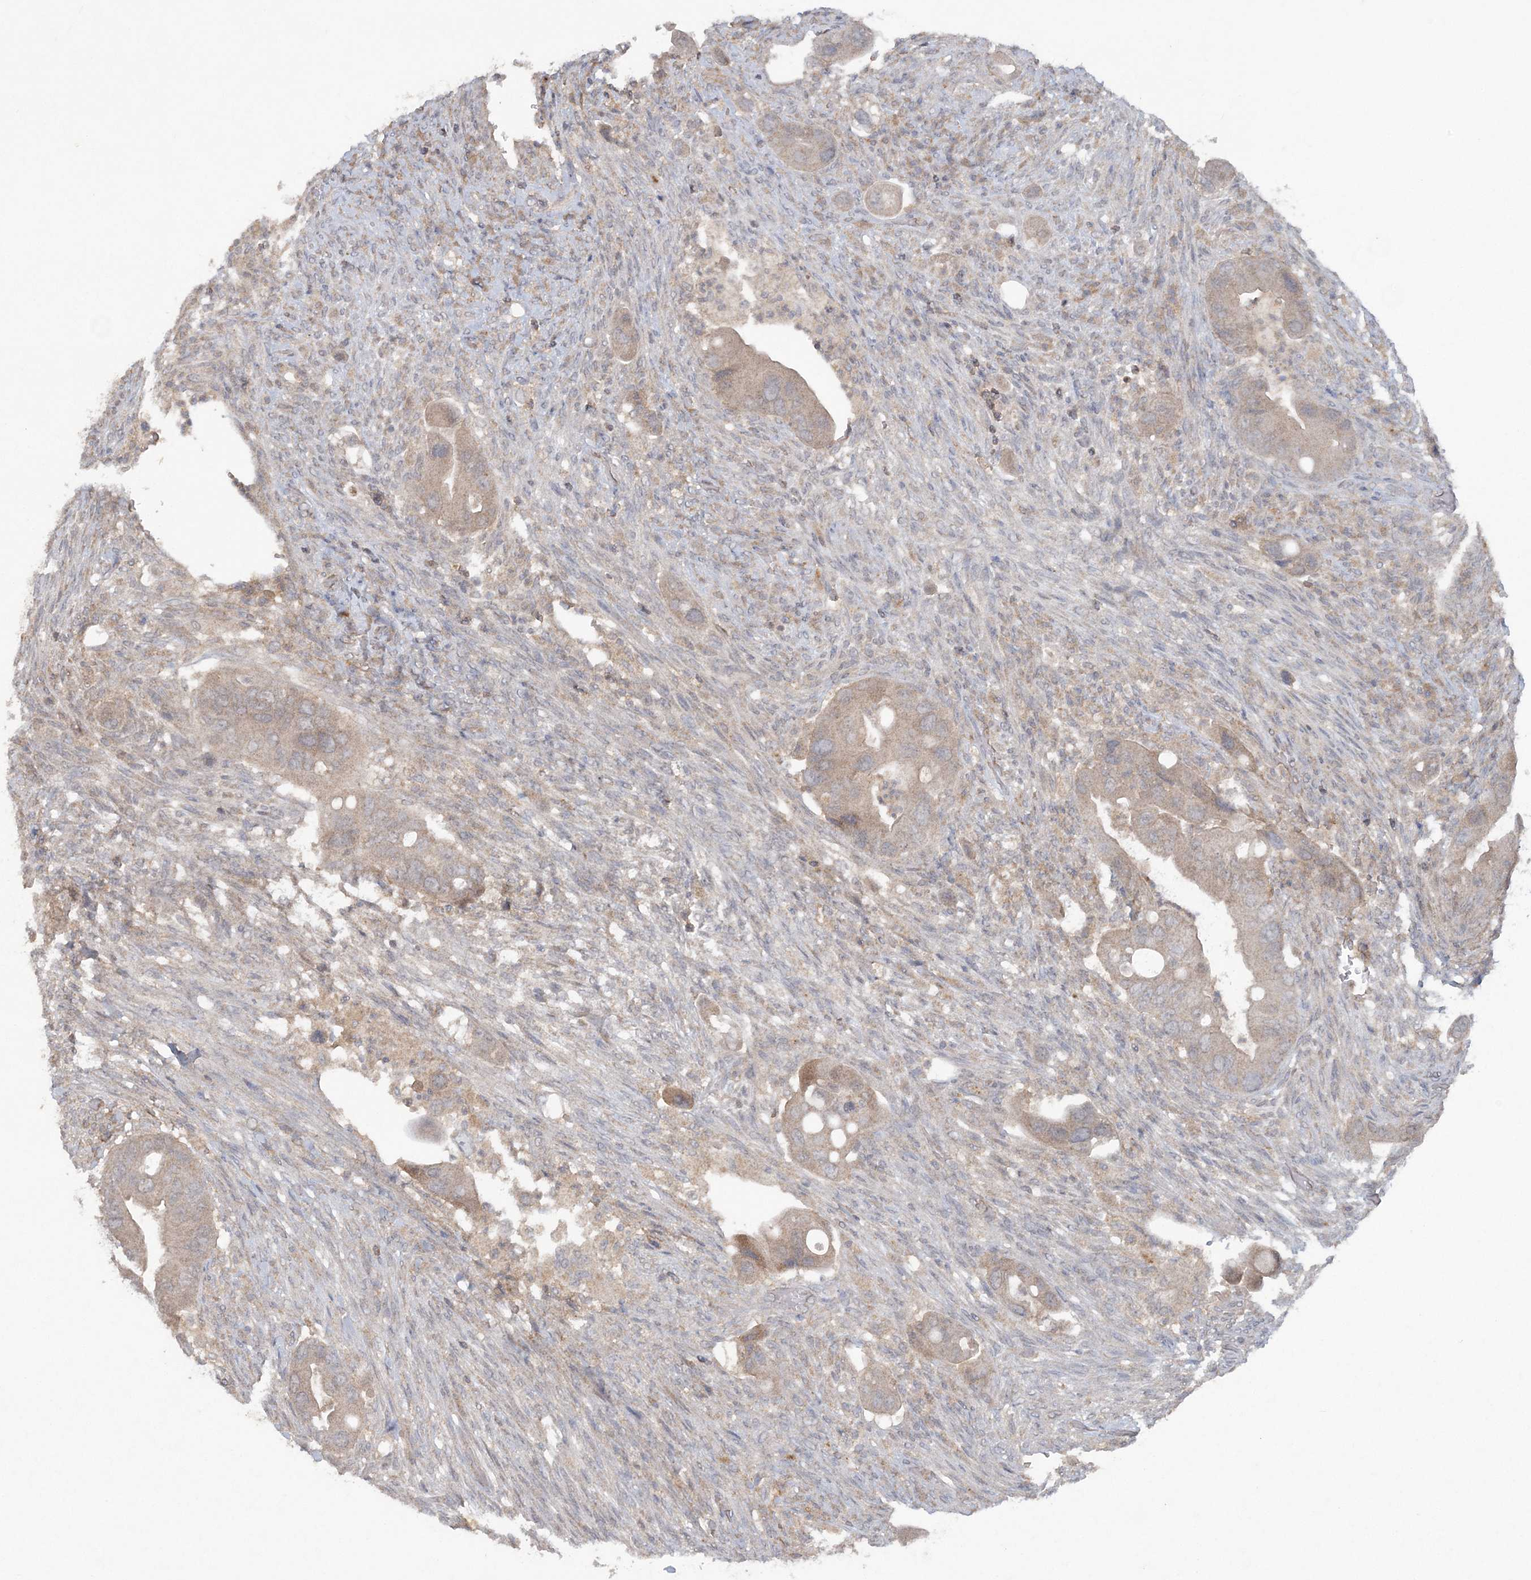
{"staining": {"intensity": "moderate", "quantity": ">75%", "location": "cytoplasmic/membranous"}, "tissue": "colorectal cancer", "cell_type": "Tumor cells", "image_type": "cancer", "snomed": [{"axis": "morphology", "description": "Adenocarcinoma, NOS"}, {"axis": "topography", "description": "Rectum"}], "caption": "Colorectal cancer (adenocarcinoma) stained with immunohistochemistry reveals moderate cytoplasmic/membranous positivity in about >75% of tumor cells.", "gene": "C1RL", "patient": {"sex": "female", "age": 57}}